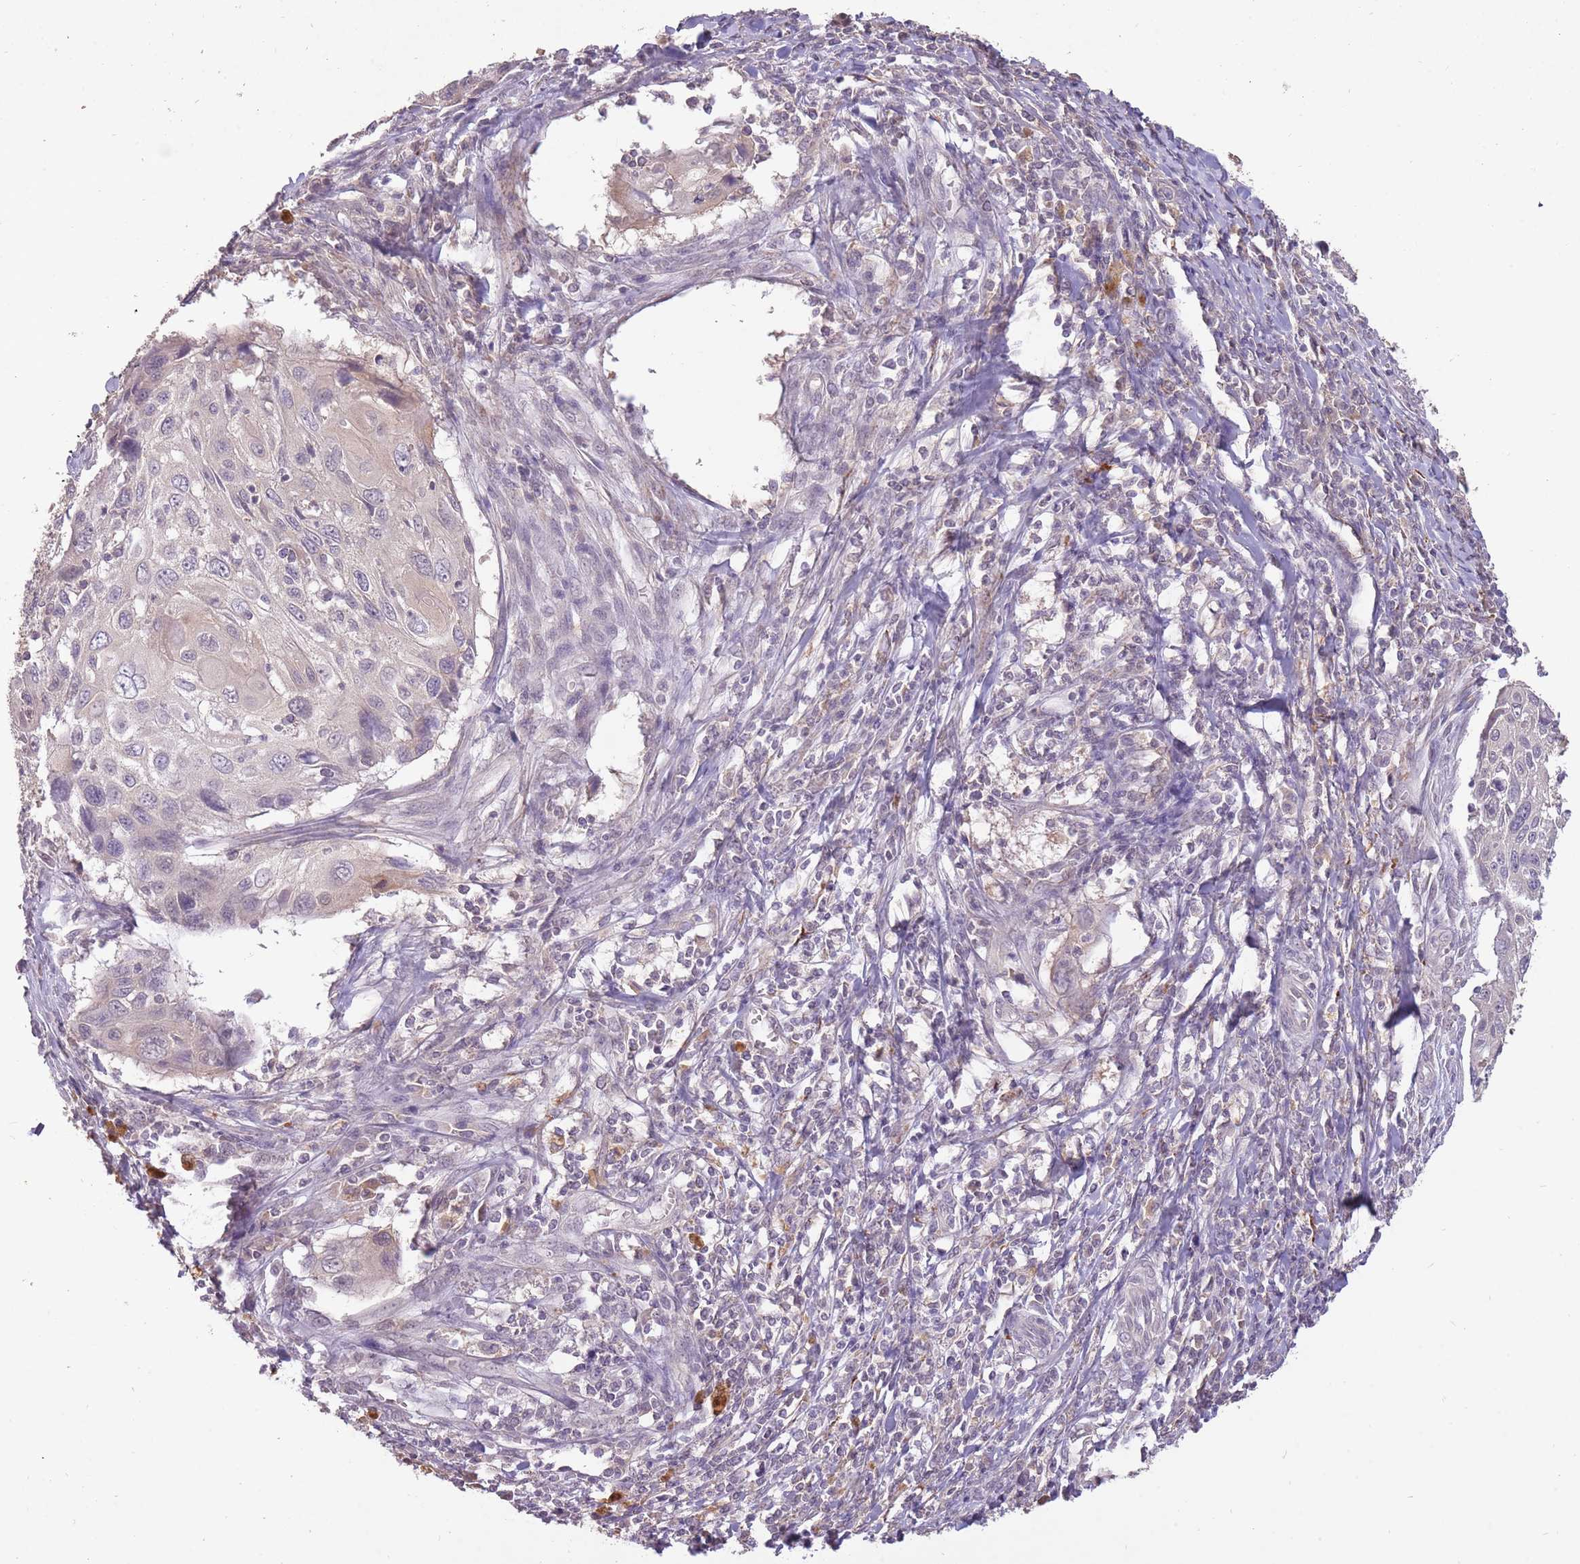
{"staining": {"intensity": "negative", "quantity": "none", "location": "none"}, "tissue": "cervical cancer", "cell_type": "Tumor cells", "image_type": "cancer", "snomed": [{"axis": "morphology", "description": "Squamous cell carcinoma, NOS"}, {"axis": "topography", "description": "Cervix"}], "caption": "This is a photomicrograph of immunohistochemistry staining of cervical squamous cell carcinoma, which shows no positivity in tumor cells. (Brightfield microscopy of DAB (3,3'-diaminobenzidine) immunohistochemistry at high magnification).", "gene": "LRATD2", "patient": {"sex": "female", "age": 70}}